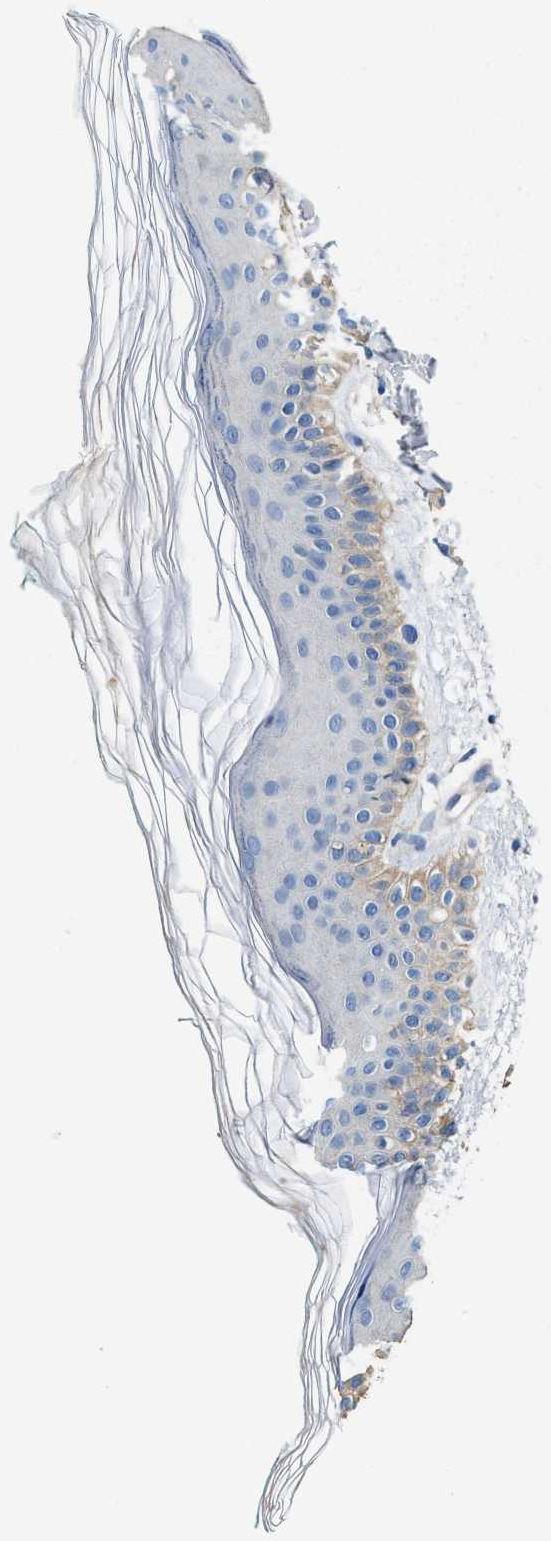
{"staining": {"intensity": "weak", "quantity": "25%-75%", "location": "cytoplasmic/membranous"}, "tissue": "skin", "cell_type": "Fibroblasts", "image_type": "normal", "snomed": [{"axis": "morphology", "description": "Normal tissue, NOS"}, {"axis": "morphology", "description": "Malignant melanoma, NOS"}, {"axis": "topography", "description": "Skin"}], "caption": "Benign skin was stained to show a protein in brown. There is low levels of weak cytoplasmic/membranous staining in about 25%-75% of fibroblasts. (Brightfield microscopy of DAB IHC at high magnification).", "gene": "PEG10", "patient": {"sex": "male", "age": 83}}